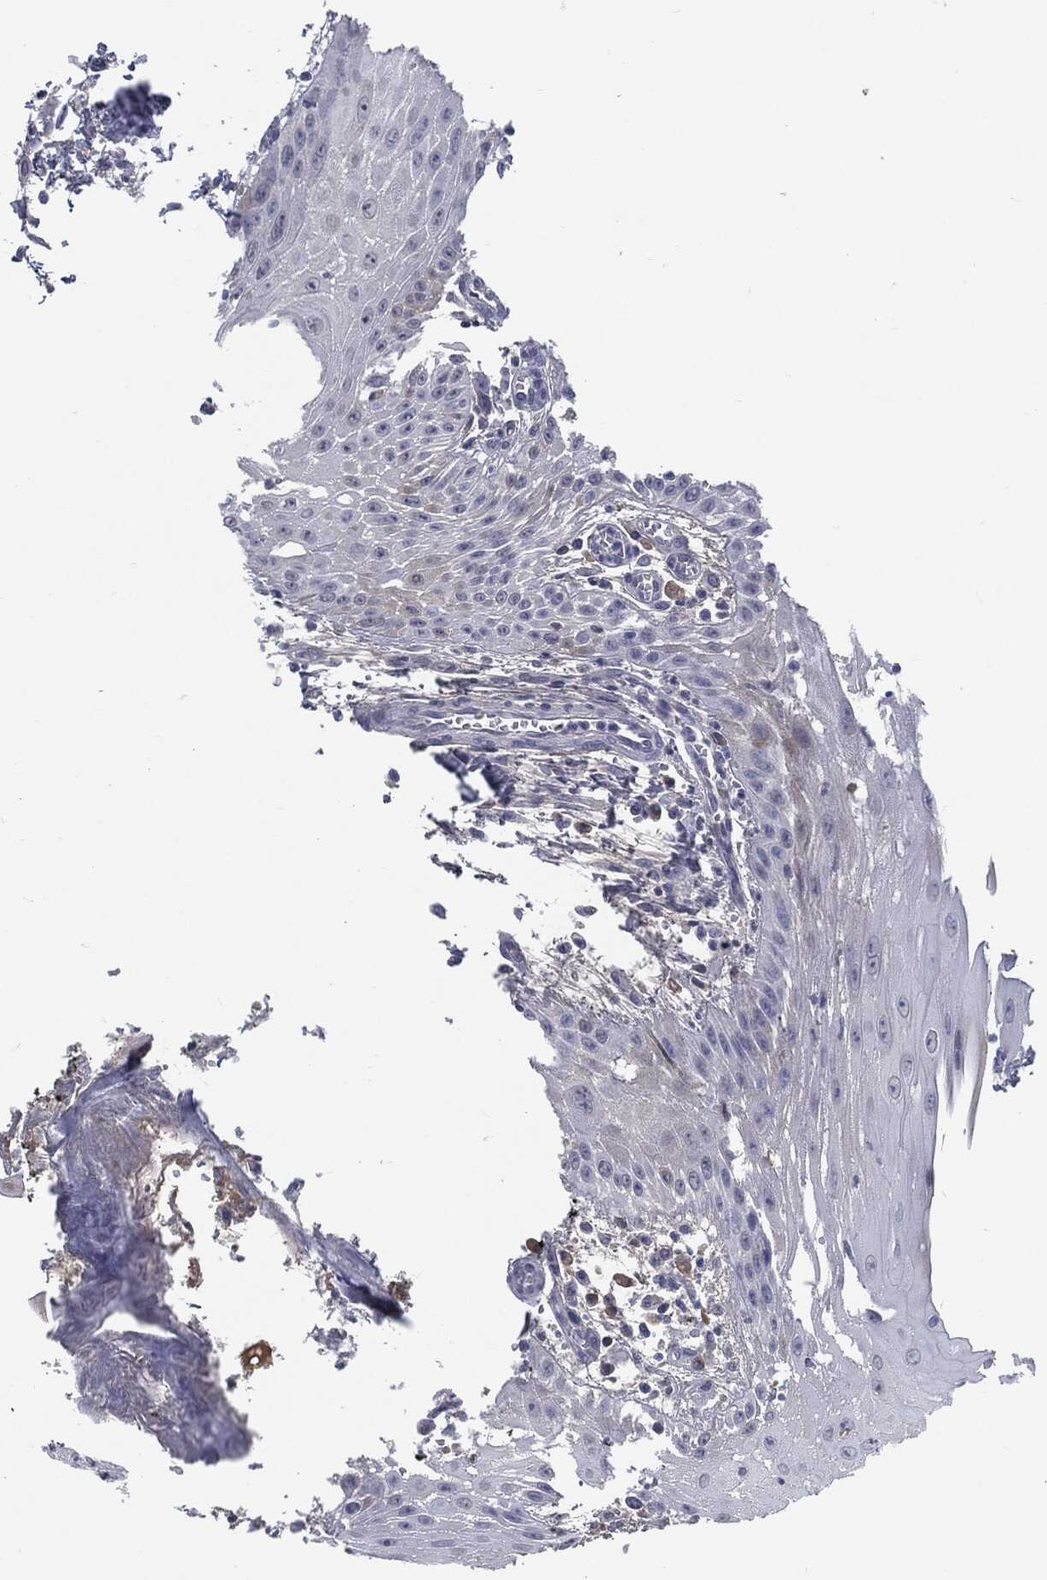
{"staining": {"intensity": "negative", "quantity": "none", "location": "none"}, "tissue": "head and neck cancer", "cell_type": "Tumor cells", "image_type": "cancer", "snomed": [{"axis": "morphology", "description": "Squamous cell carcinoma, NOS"}, {"axis": "topography", "description": "Oral tissue"}, {"axis": "topography", "description": "Head-Neck"}], "caption": "Tumor cells are negative for protein expression in human head and neck cancer.", "gene": "MST1", "patient": {"sex": "male", "age": 58}}